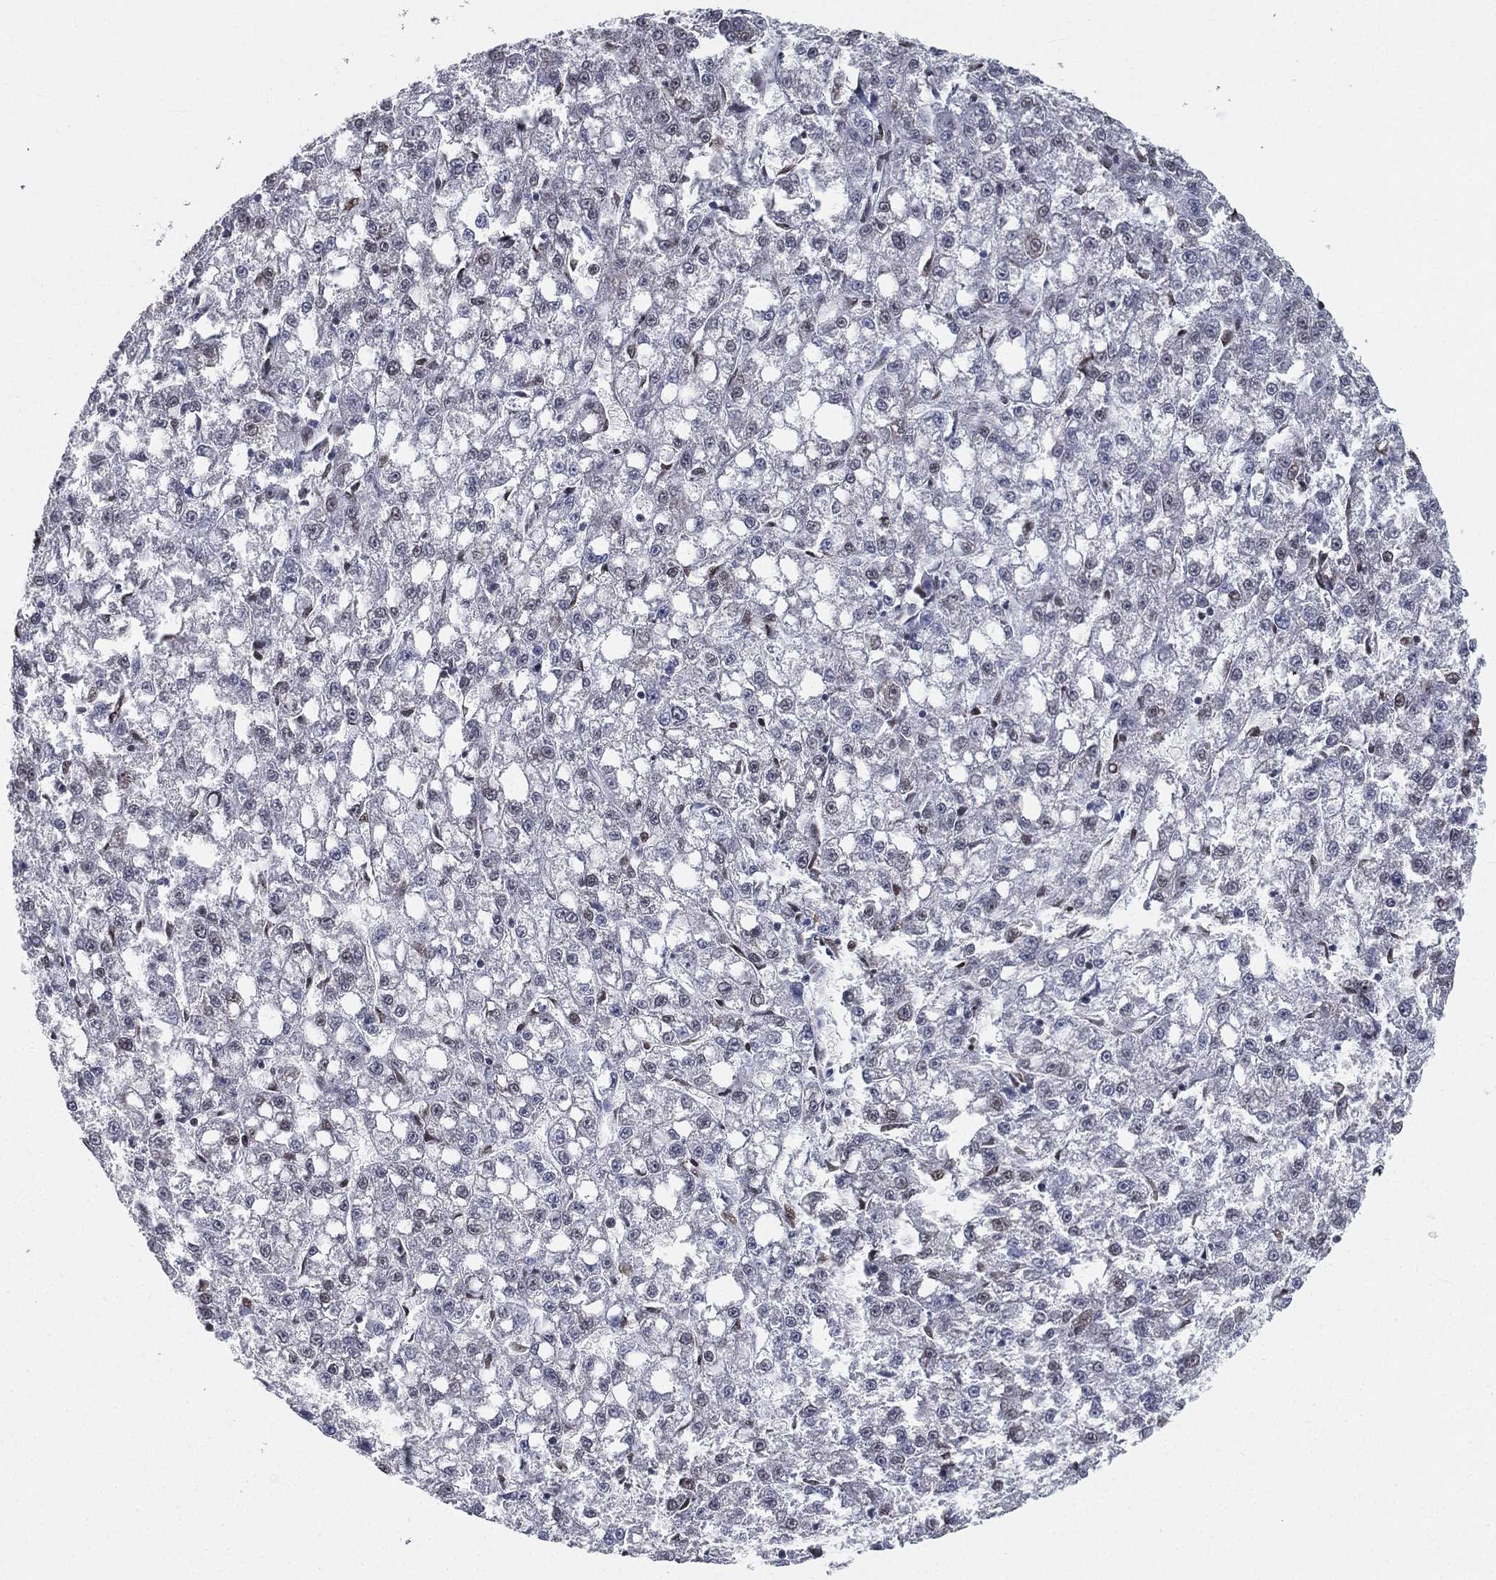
{"staining": {"intensity": "negative", "quantity": "none", "location": "none"}, "tissue": "liver cancer", "cell_type": "Tumor cells", "image_type": "cancer", "snomed": [{"axis": "morphology", "description": "Carcinoma, Hepatocellular, NOS"}, {"axis": "topography", "description": "Liver"}], "caption": "High magnification brightfield microscopy of liver cancer (hepatocellular carcinoma) stained with DAB (3,3'-diaminobenzidine) (brown) and counterstained with hematoxylin (blue): tumor cells show no significant expression. The staining is performed using DAB brown chromogen with nuclei counter-stained in using hematoxylin.", "gene": "FUBP3", "patient": {"sex": "female", "age": 65}}